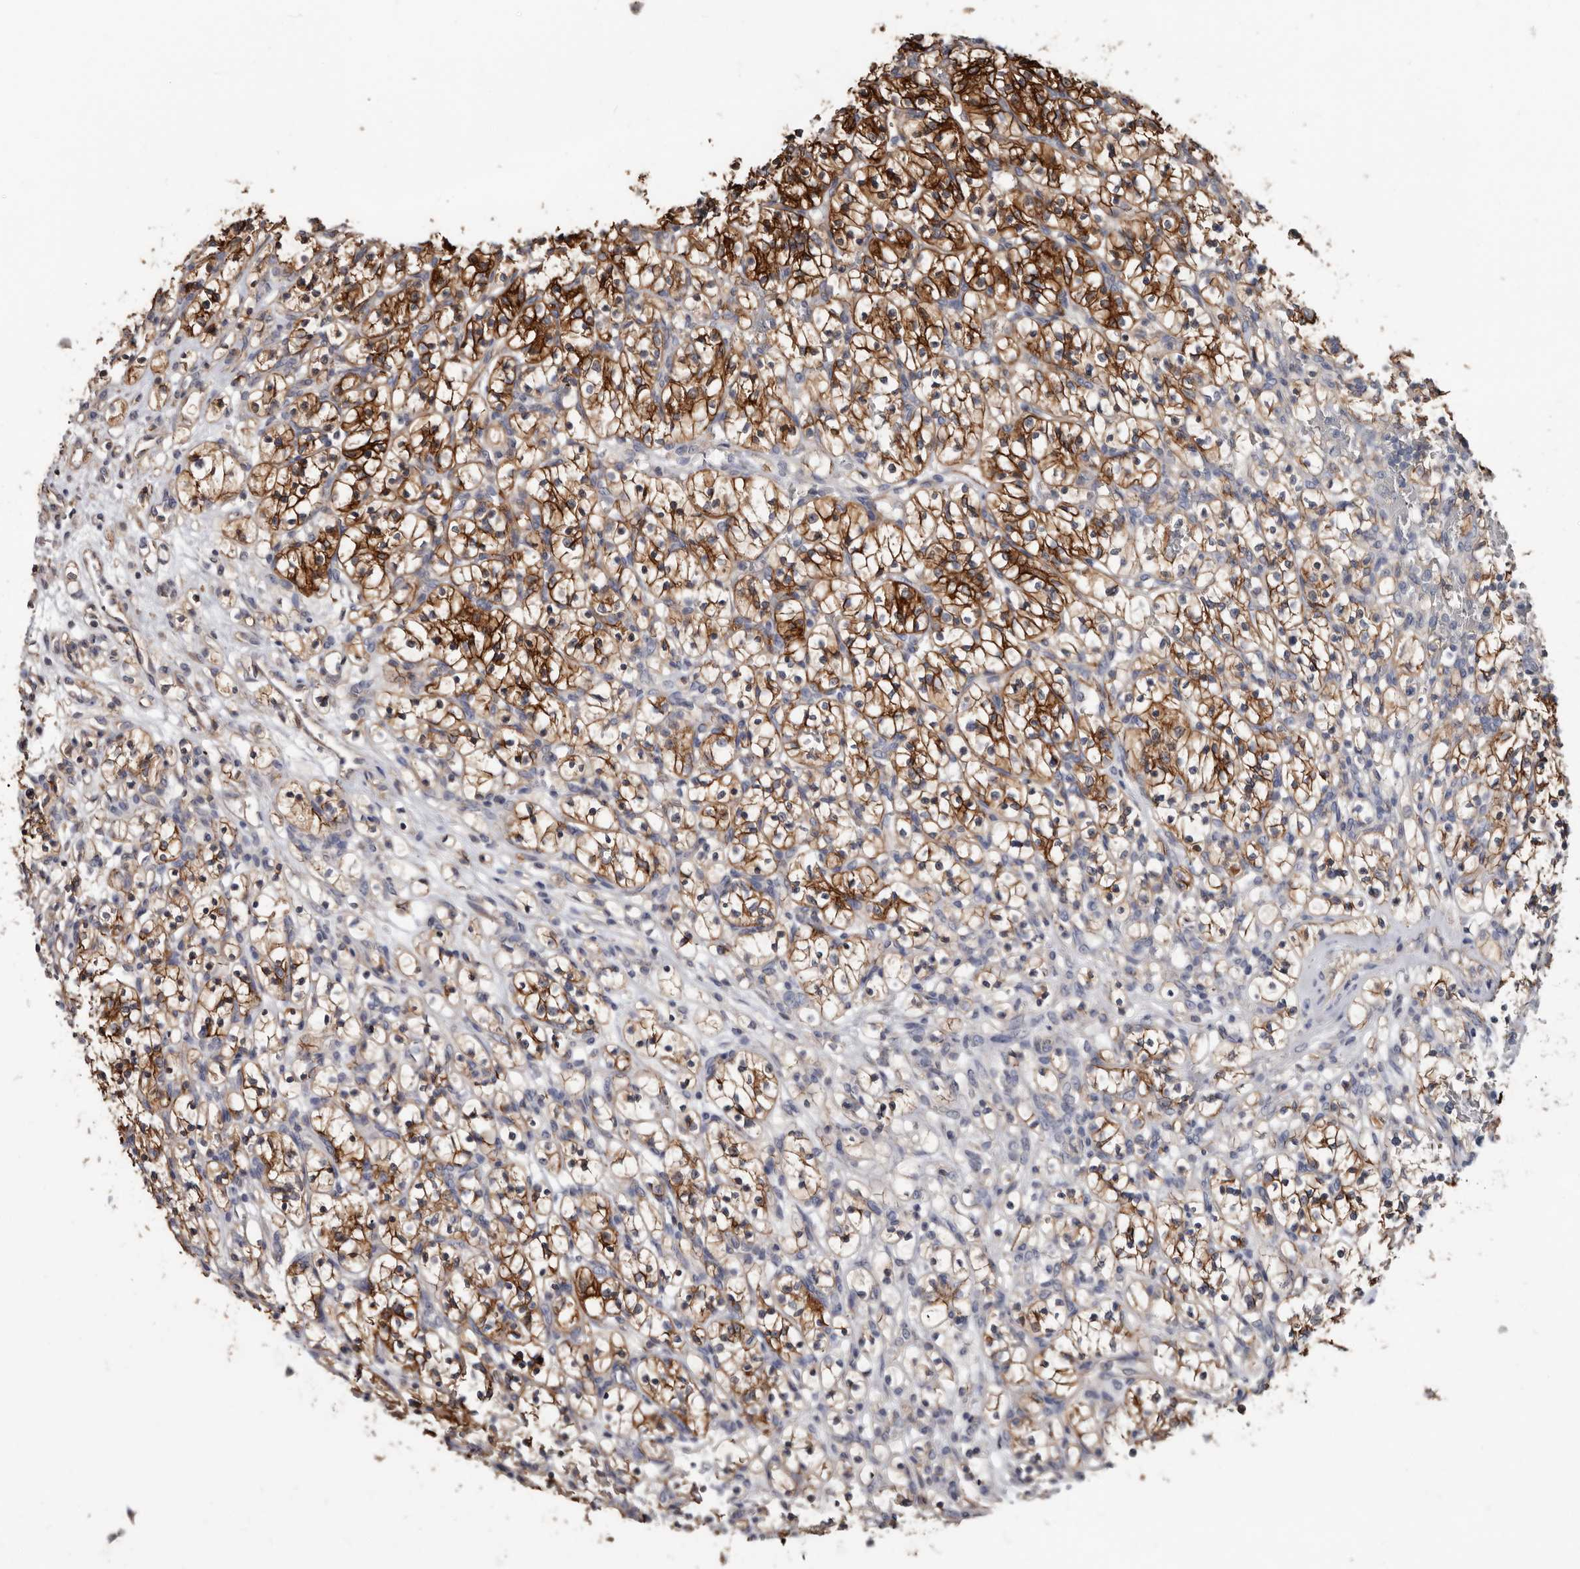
{"staining": {"intensity": "strong", "quantity": ">75%", "location": "cytoplasmic/membranous"}, "tissue": "renal cancer", "cell_type": "Tumor cells", "image_type": "cancer", "snomed": [{"axis": "morphology", "description": "Adenocarcinoma, NOS"}, {"axis": "topography", "description": "Kidney"}], "caption": "IHC image of neoplastic tissue: renal cancer stained using IHC shows high levels of strong protein expression localized specifically in the cytoplasmic/membranous of tumor cells, appearing as a cytoplasmic/membranous brown color.", "gene": "MRPL18", "patient": {"sex": "female", "age": 57}}